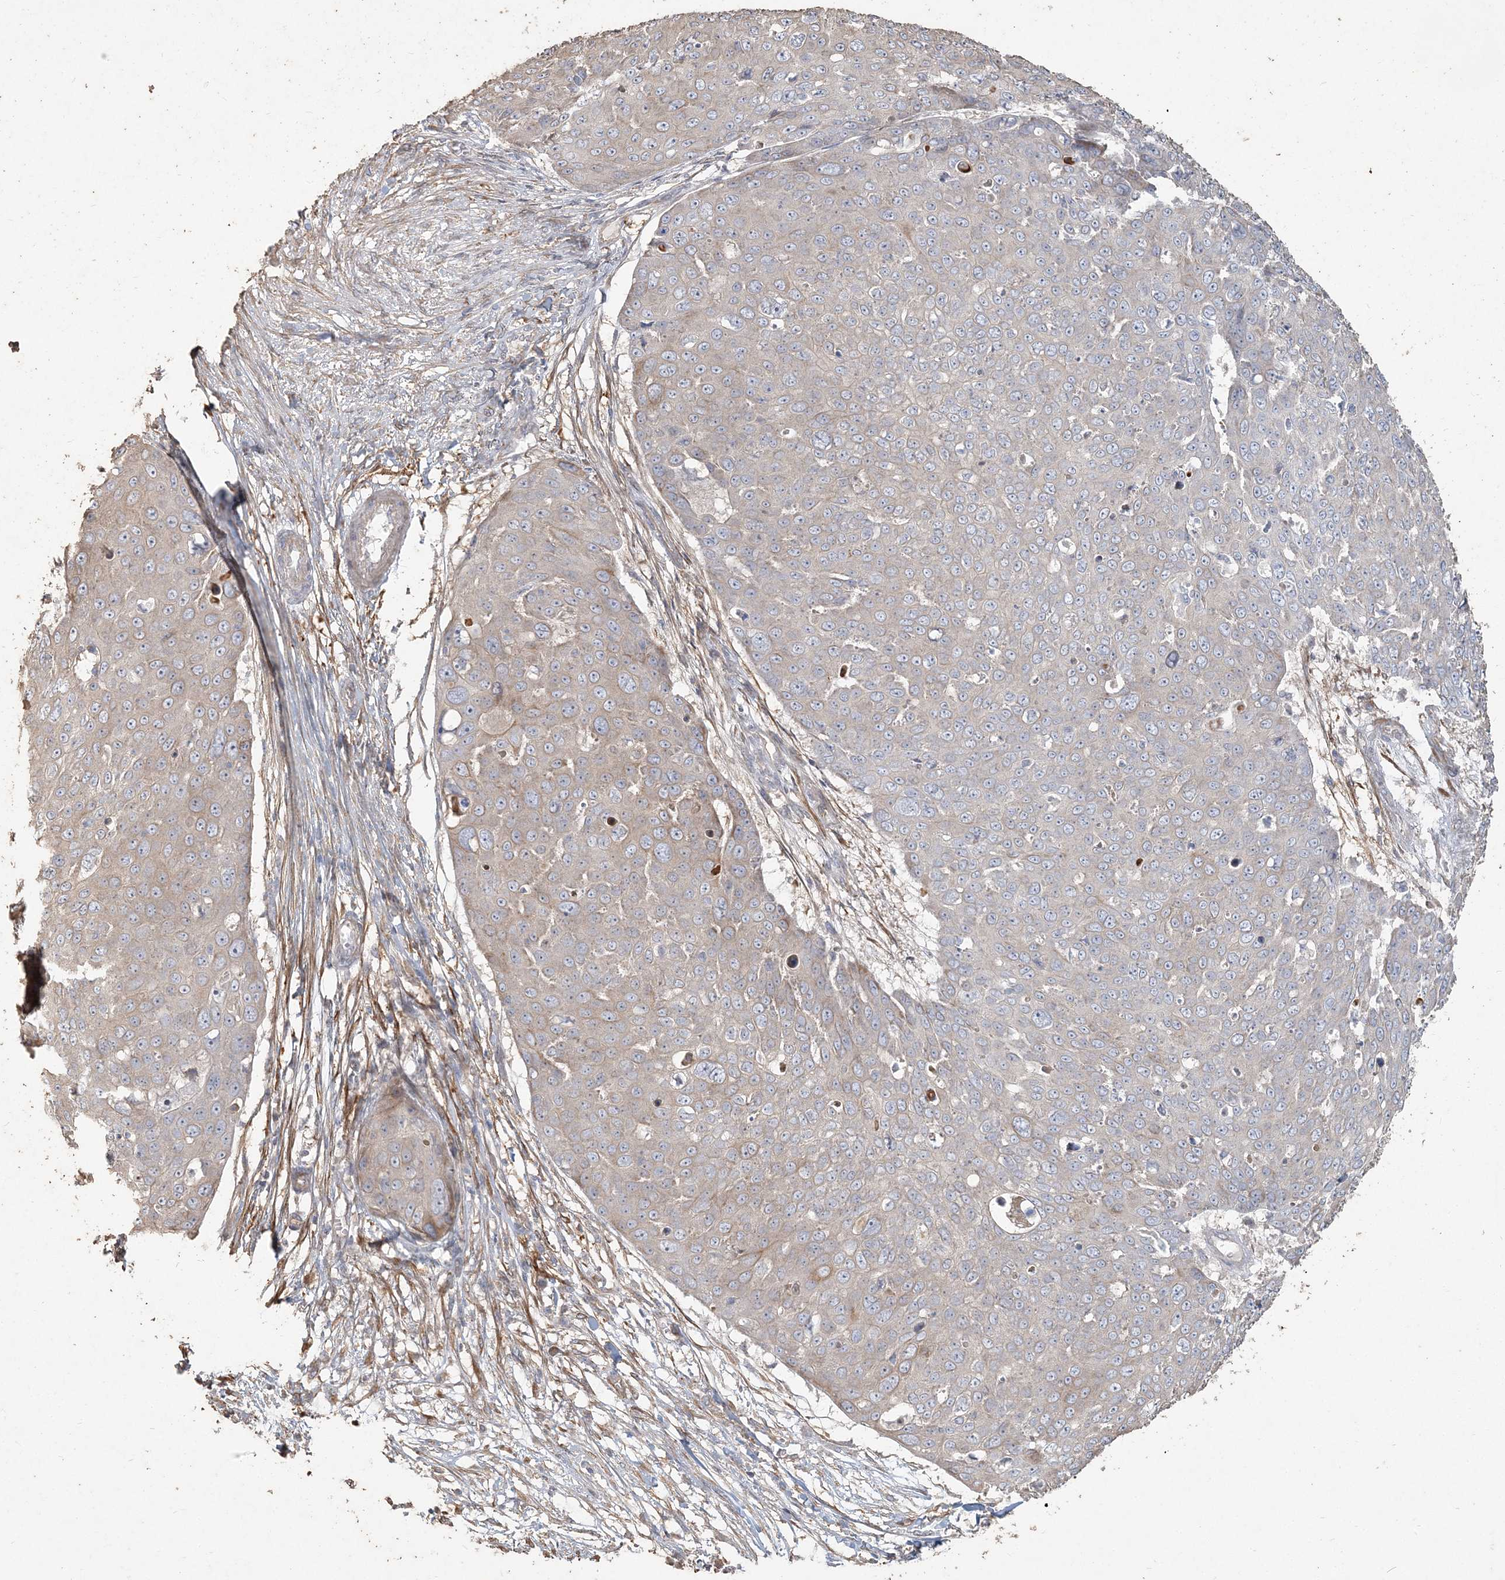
{"staining": {"intensity": "weak", "quantity": "<25%", "location": "cytoplasmic/membranous"}, "tissue": "skin cancer", "cell_type": "Tumor cells", "image_type": "cancer", "snomed": [{"axis": "morphology", "description": "Squamous cell carcinoma, NOS"}, {"axis": "topography", "description": "Skin"}], "caption": "This is an immunohistochemistry image of skin squamous cell carcinoma. There is no staining in tumor cells.", "gene": "RNF145", "patient": {"sex": "male", "age": 71}}